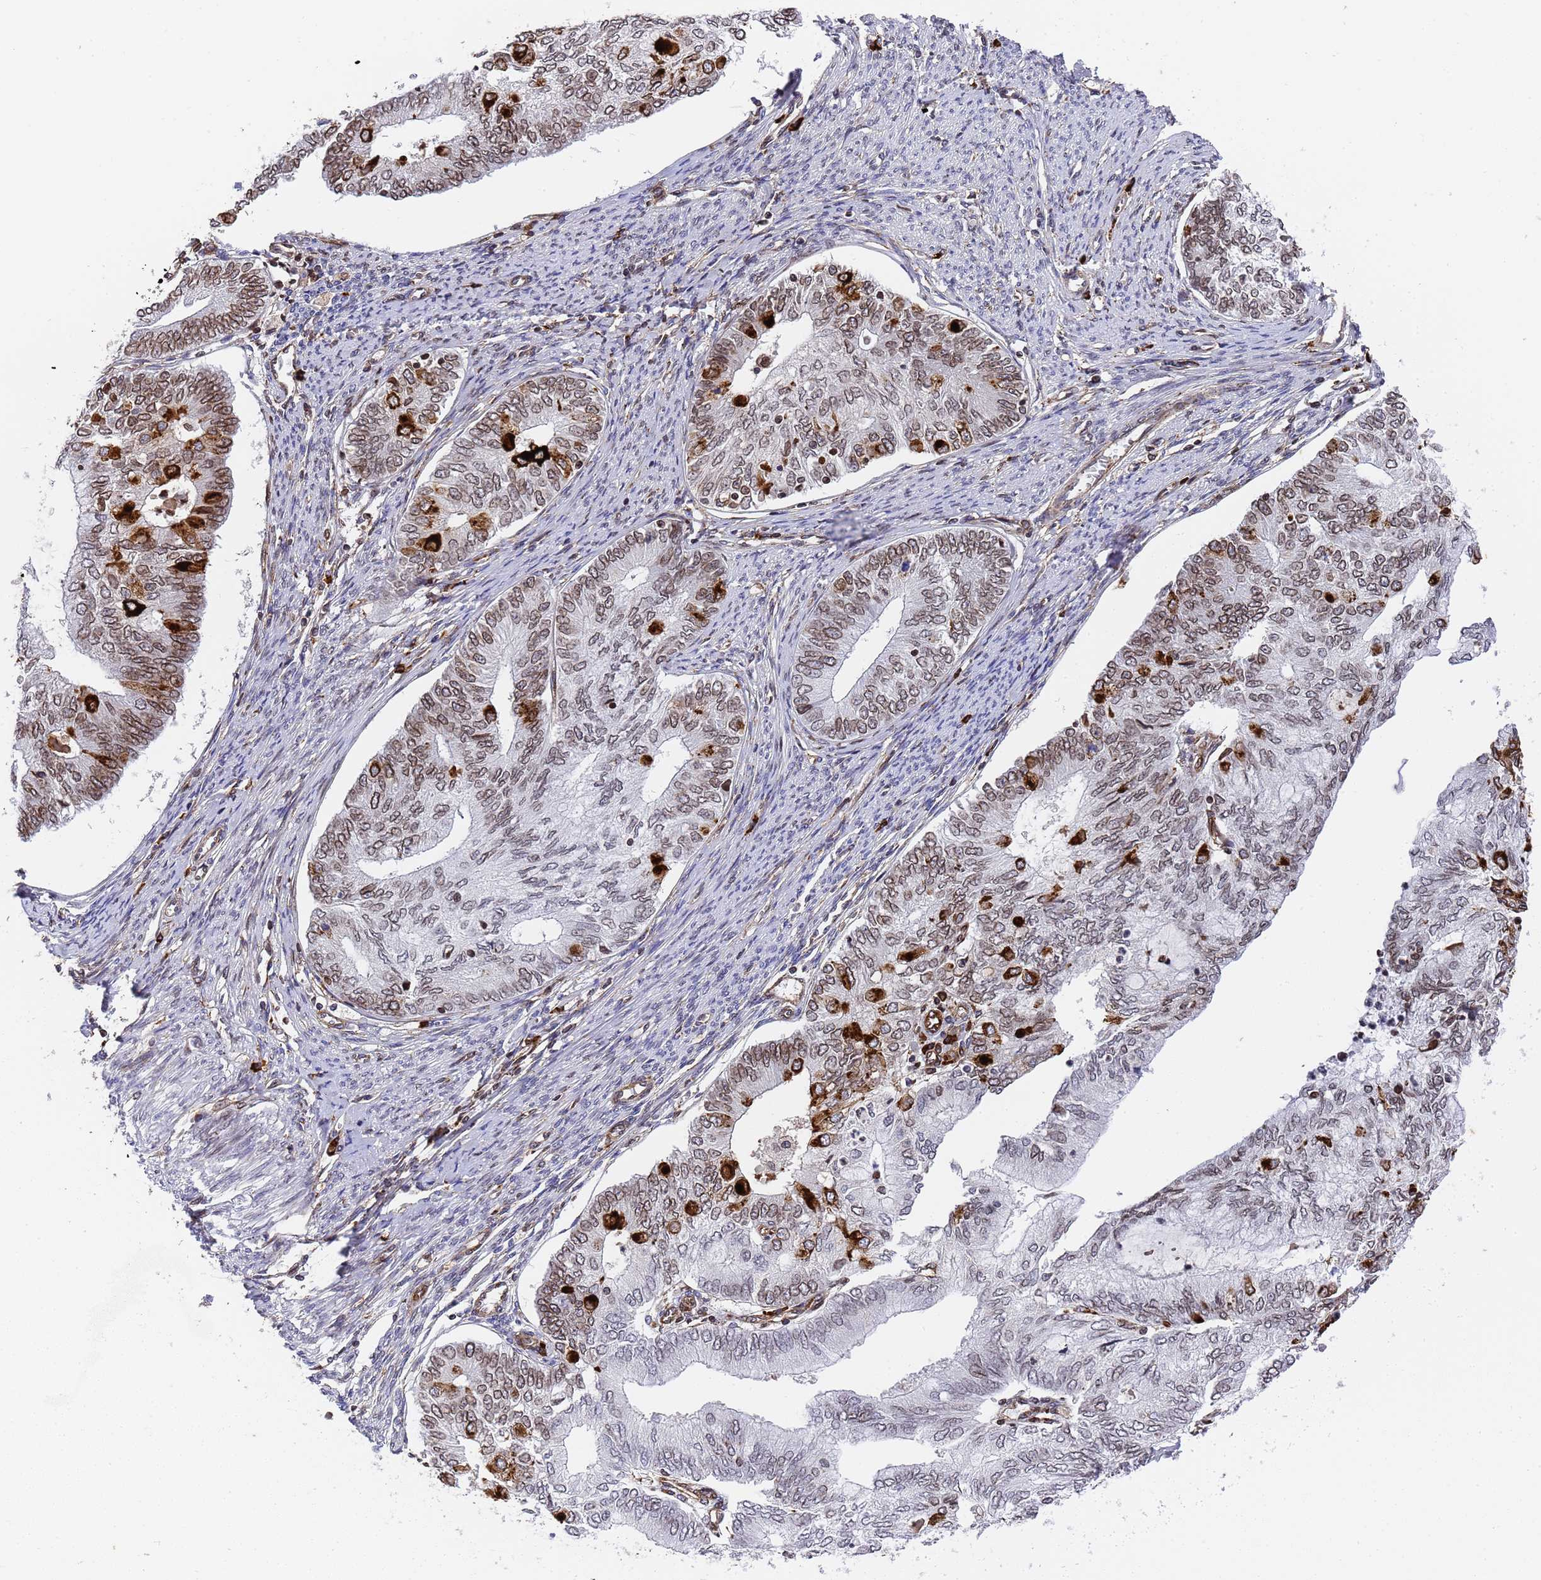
{"staining": {"intensity": "strong", "quantity": "<25%", "location": "cytoplasmic/membranous,nuclear"}, "tissue": "endometrial cancer", "cell_type": "Tumor cells", "image_type": "cancer", "snomed": [{"axis": "morphology", "description": "Adenocarcinoma, NOS"}, {"axis": "topography", "description": "Endometrium"}], "caption": "A micrograph showing strong cytoplasmic/membranous and nuclear expression in approximately <25% of tumor cells in endometrial cancer, as visualized by brown immunohistochemical staining.", "gene": "IGFBP7", "patient": {"sex": "female", "age": 68}}